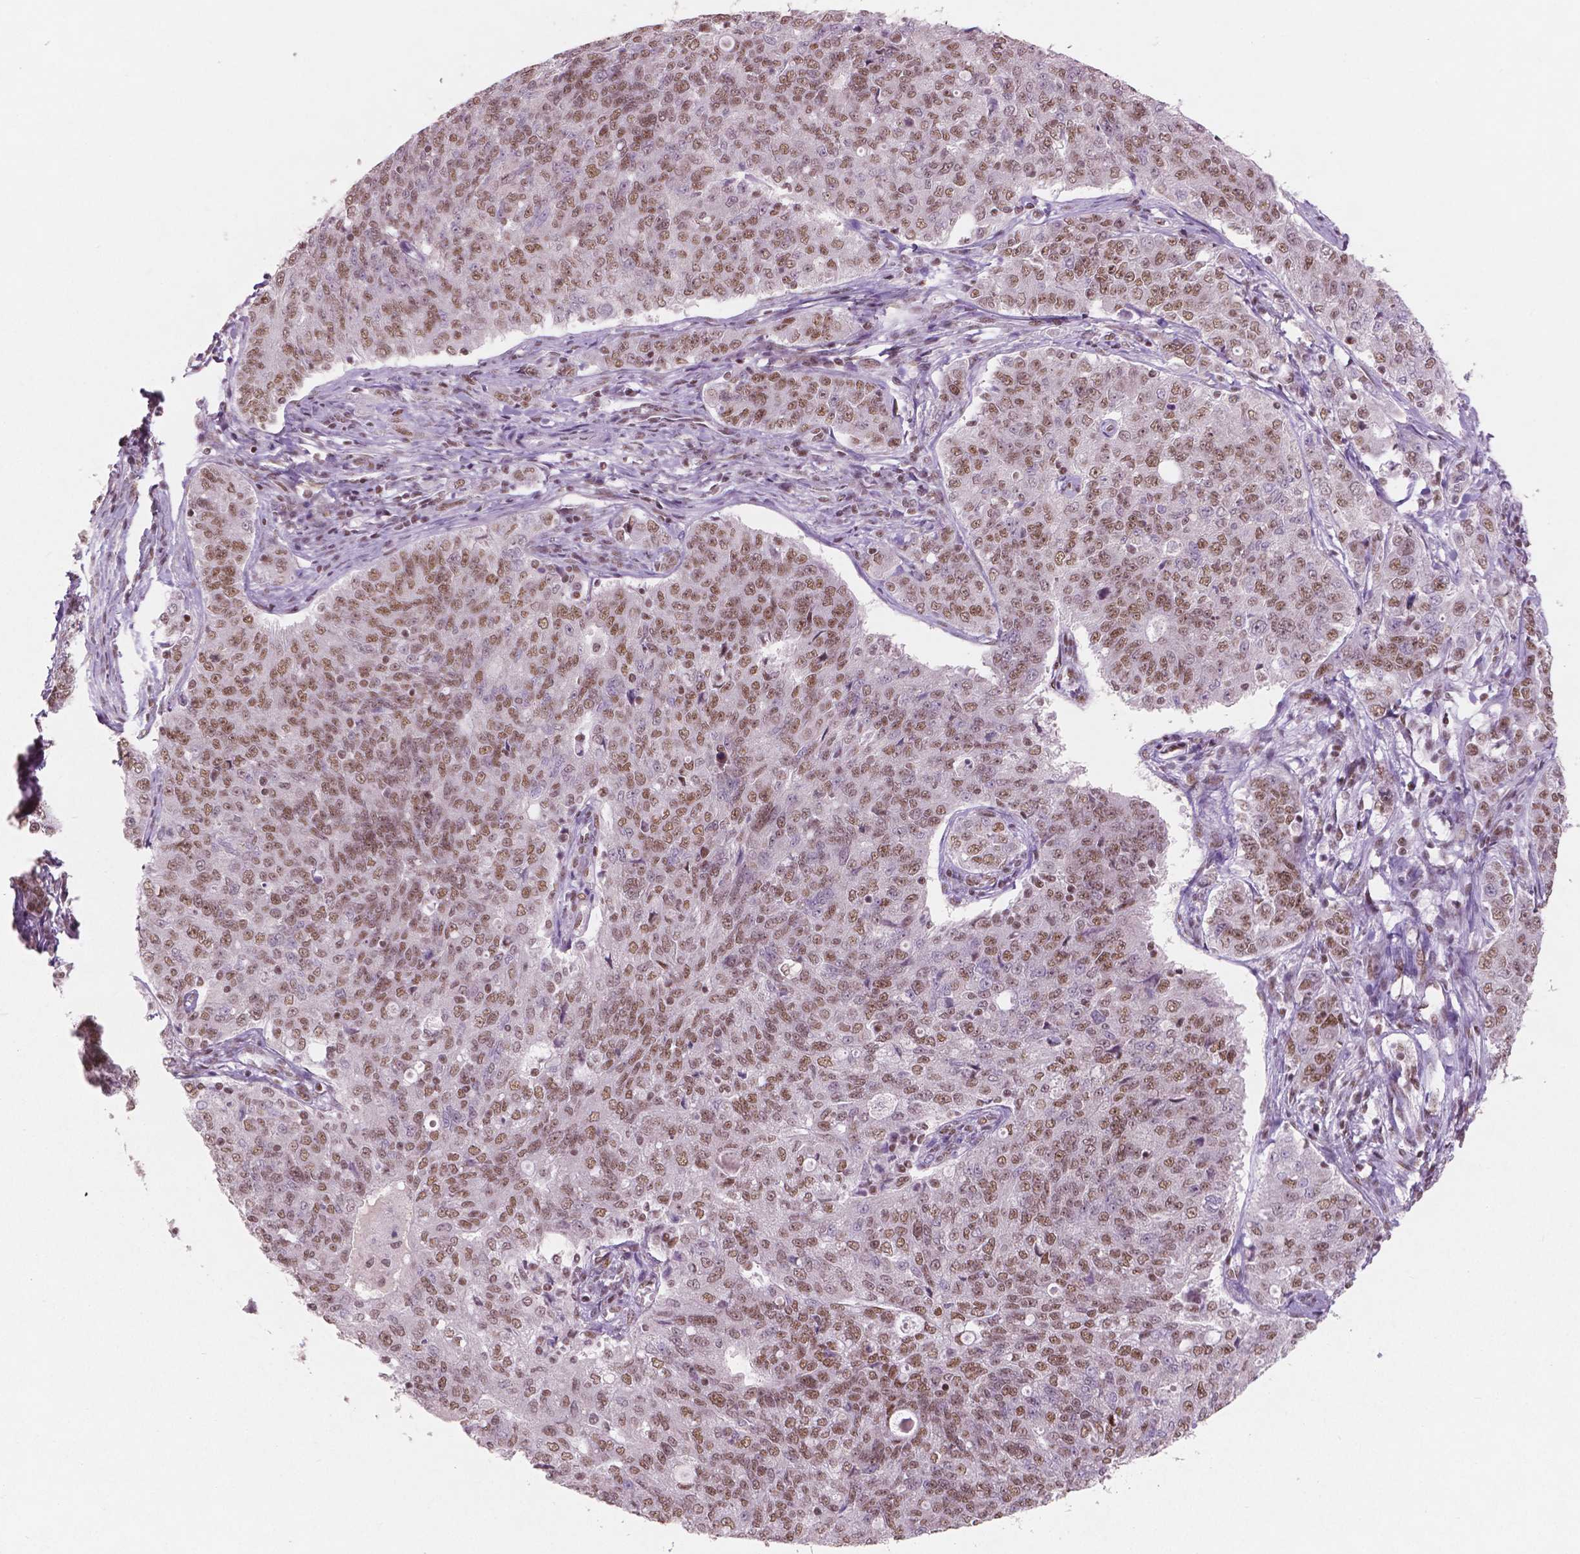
{"staining": {"intensity": "moderate", "quantity": ">75%", "location": "nuclear"}, "tissue": "endometrial cancer", "cell_type": "Tumor cells", "image_type": "cancer", "snomed": [{"axis": "morphology", "description": "Adenocarcinoma, NOS"}, {"axis": "topography", "description": "Endometrium"}], "caption": "A photomicrograph showing moderate nuclear staining in approximately >75% of tumor cells in endometrial cancer, as visualized by brown immunohistochemical staining.", "gene": "BRD4", "patient": {"sex": "female", "age": 43}}